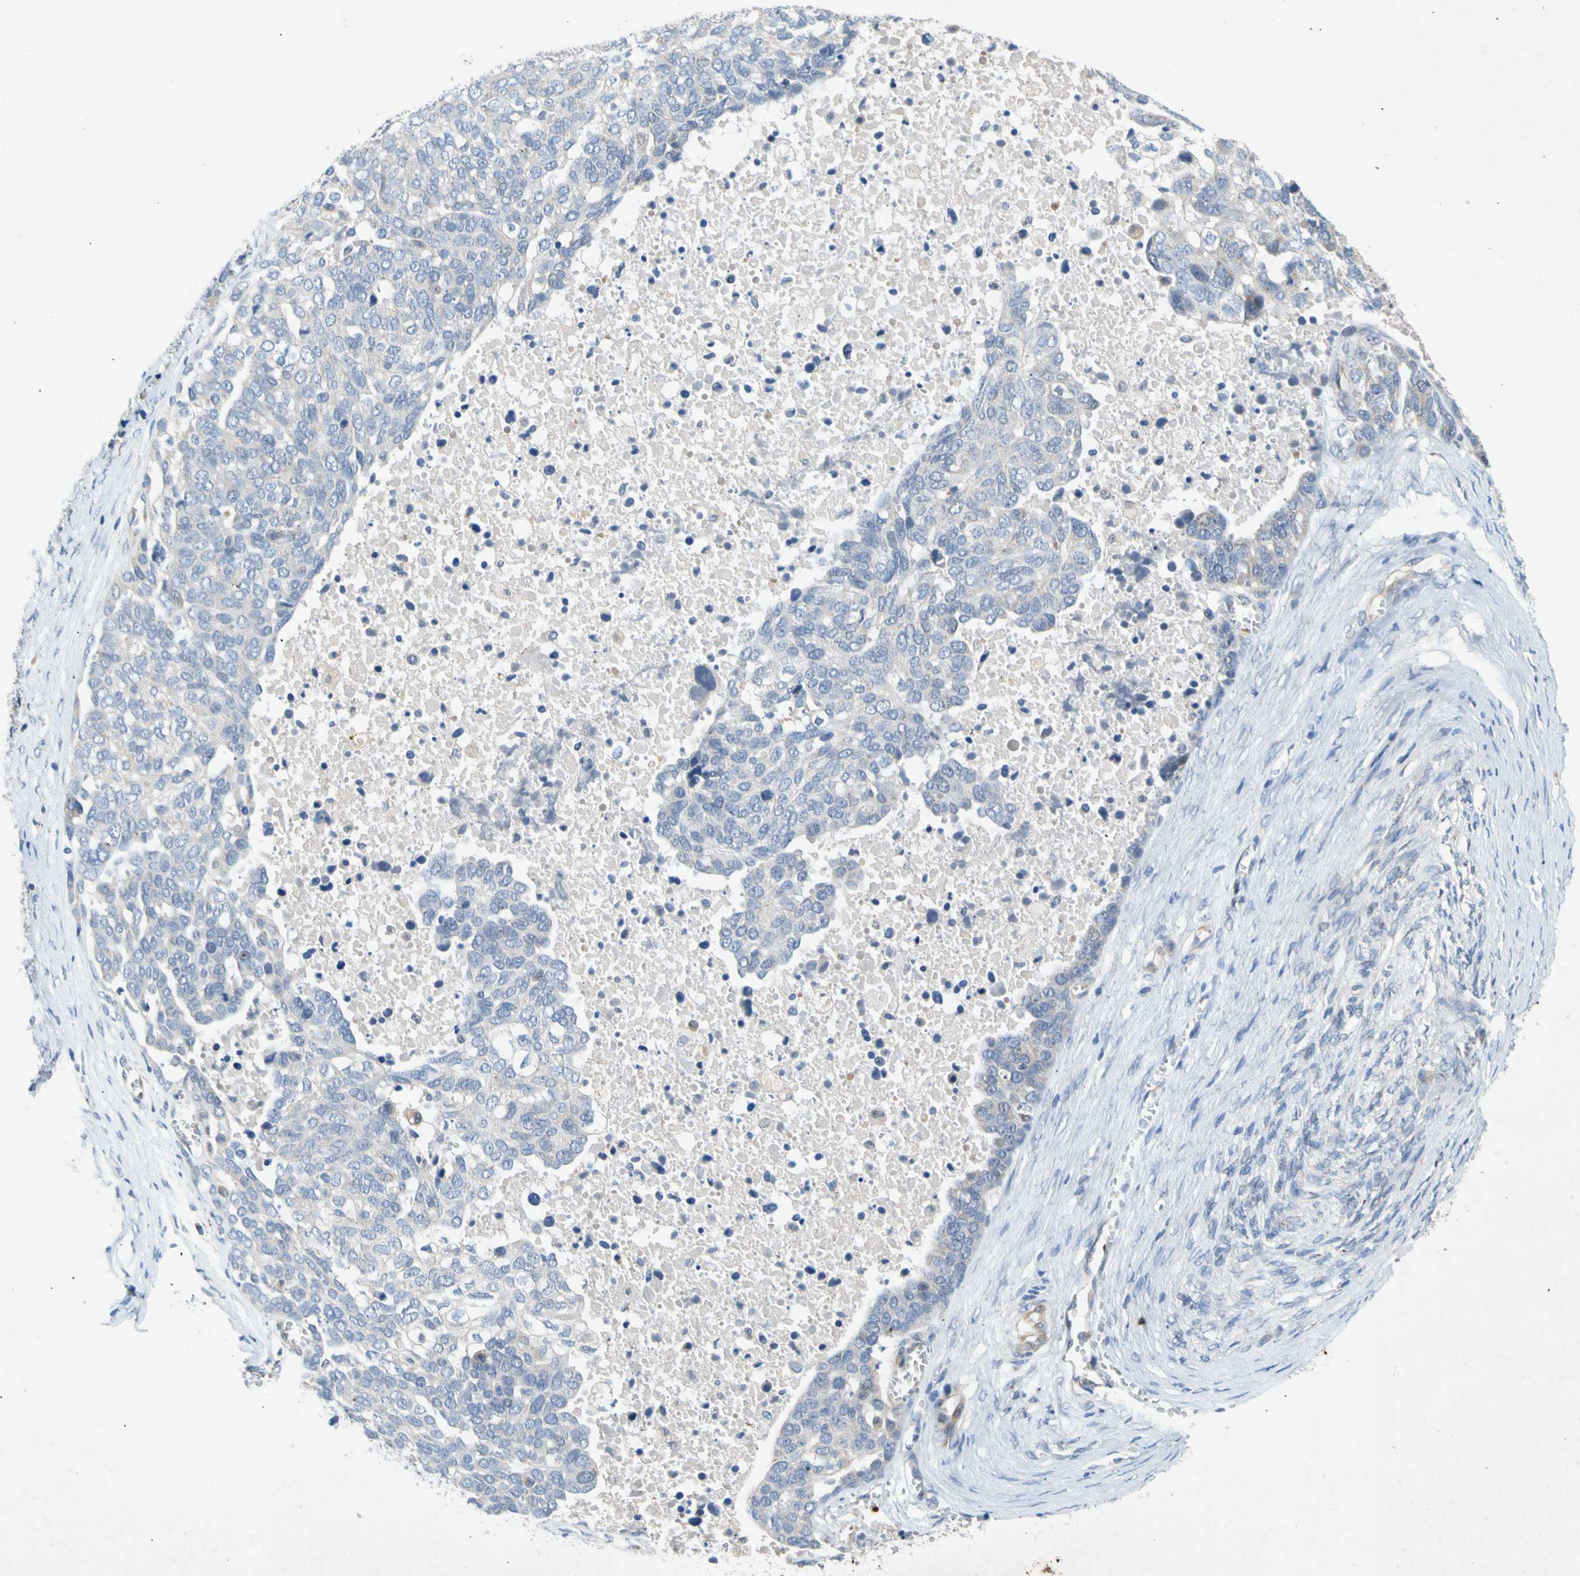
{"staining": {"intensity": "negative", "quantity": "none", "location": "none"}, "tissue": "ovarian cancer", "cell_type": "Tumor cells", "image_type": "cancer", "snomed": [{"axis": "morphology", "description": "Cystadenocarcinoma, serous, NOS"}, {"axis": "topography", "description": "Ovary"}], "caption": "Ovarian serous cystadenocarcinoma stained for a protein using immunohistochemistry (IHC) reveals no positivity tumor cells.", "gene": "GASK1B", "patient": {"sex": "female", "age": 44}}